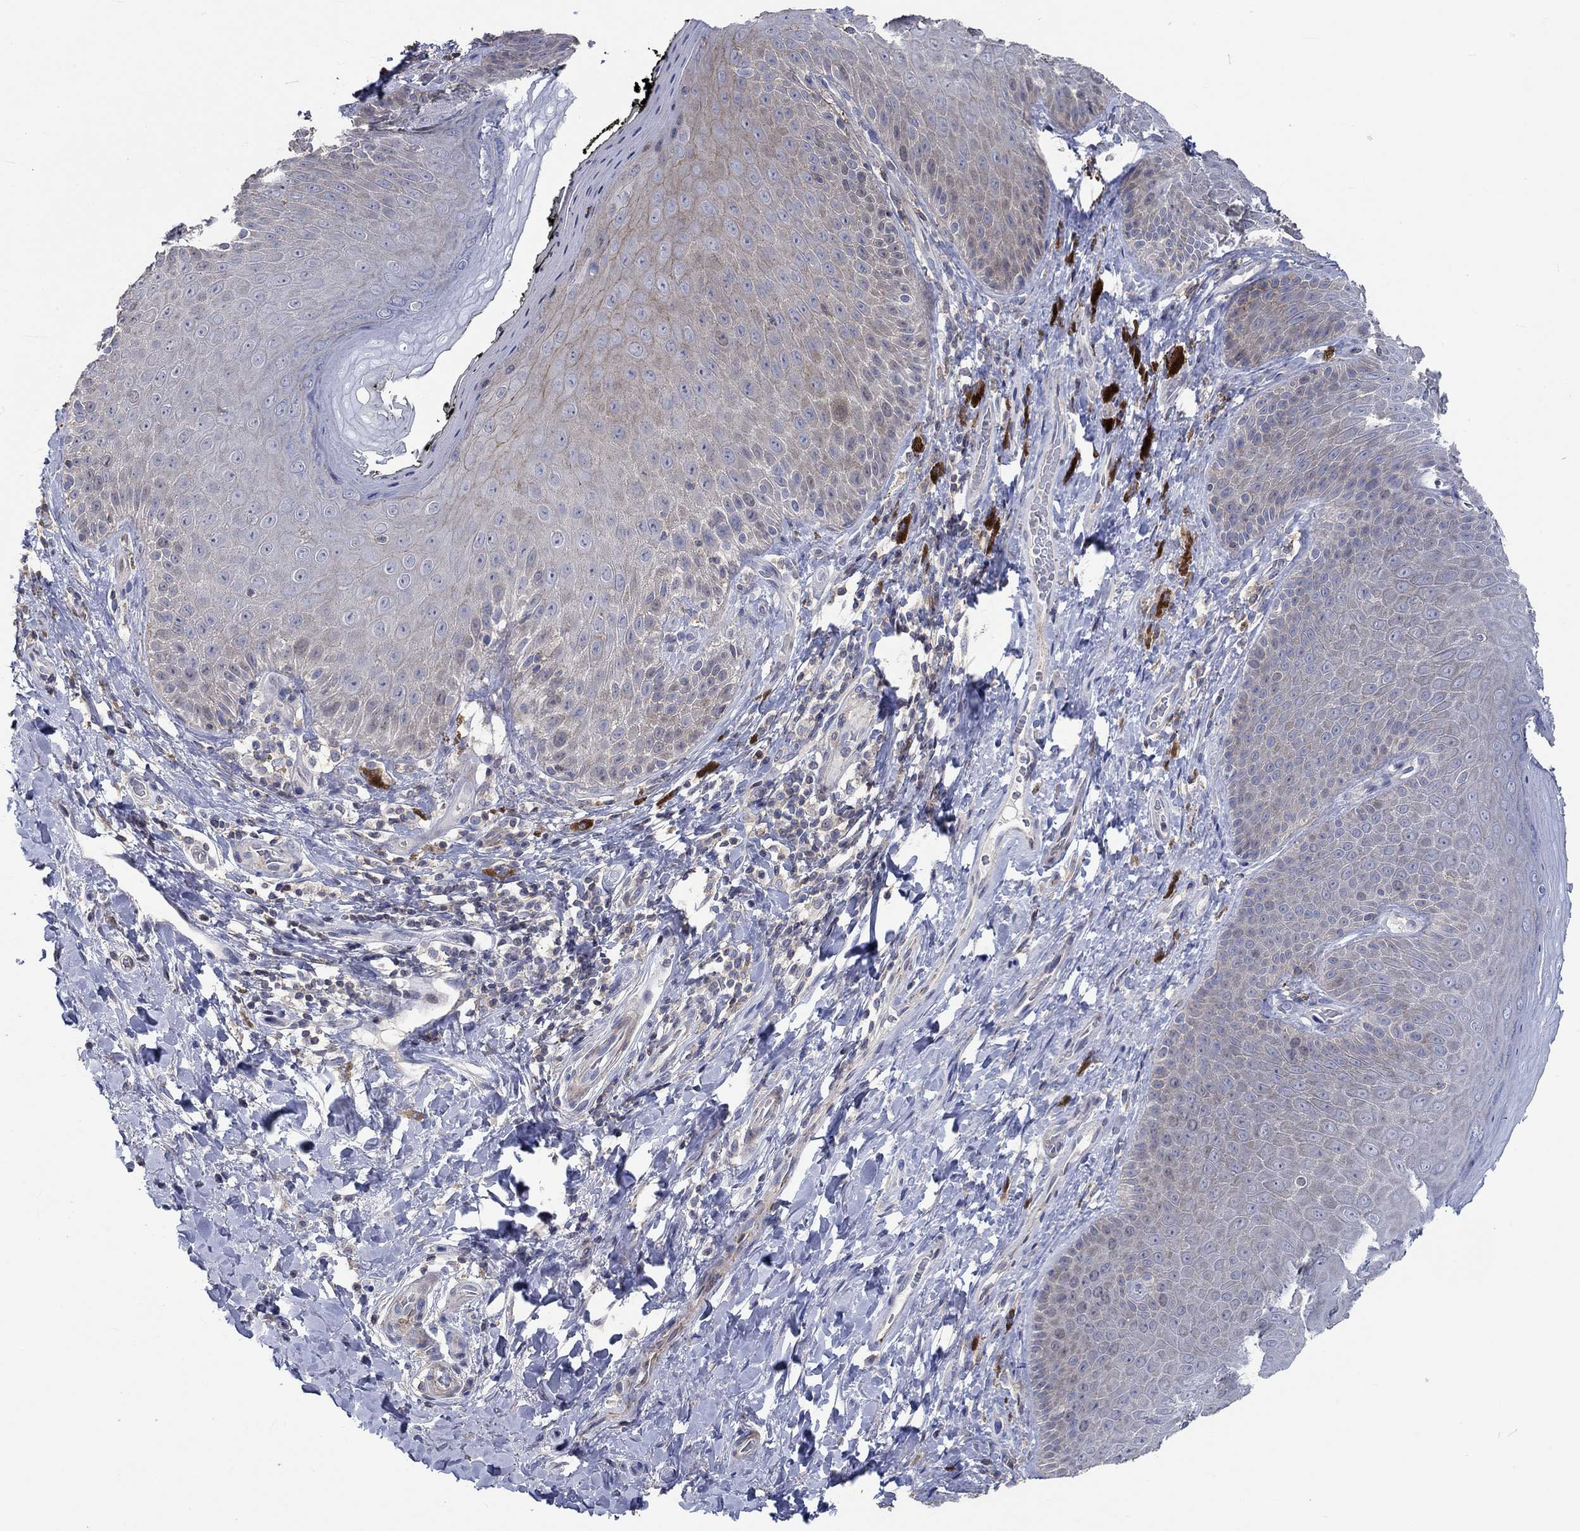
{"staining": {"intensity": "weak", "quantity": "<25%", "location": "cytoplasmic/membranous"}, "tissue": "skin", "cell_type": "Epidermal cells", "image_type": "normal", "snomed": [{"axis": "morphology", "description": "Normal tissue, NOS"}, {"axis": "topography", "description": "Skeletal muscle"}, {"axis": "topography", "description": "Anal"}, {"axis": "topography", "description": "Peripheral nerve tissue"}], "caption": "Histopathology image shows no significant protein expression in epidermal cells of normal skin. (DAB immunohistochemistry (IHC) with hematoxylin counter stain).", "gene": "TNFAIP8L3", "patient": {"sex": "male", "age": 53}}